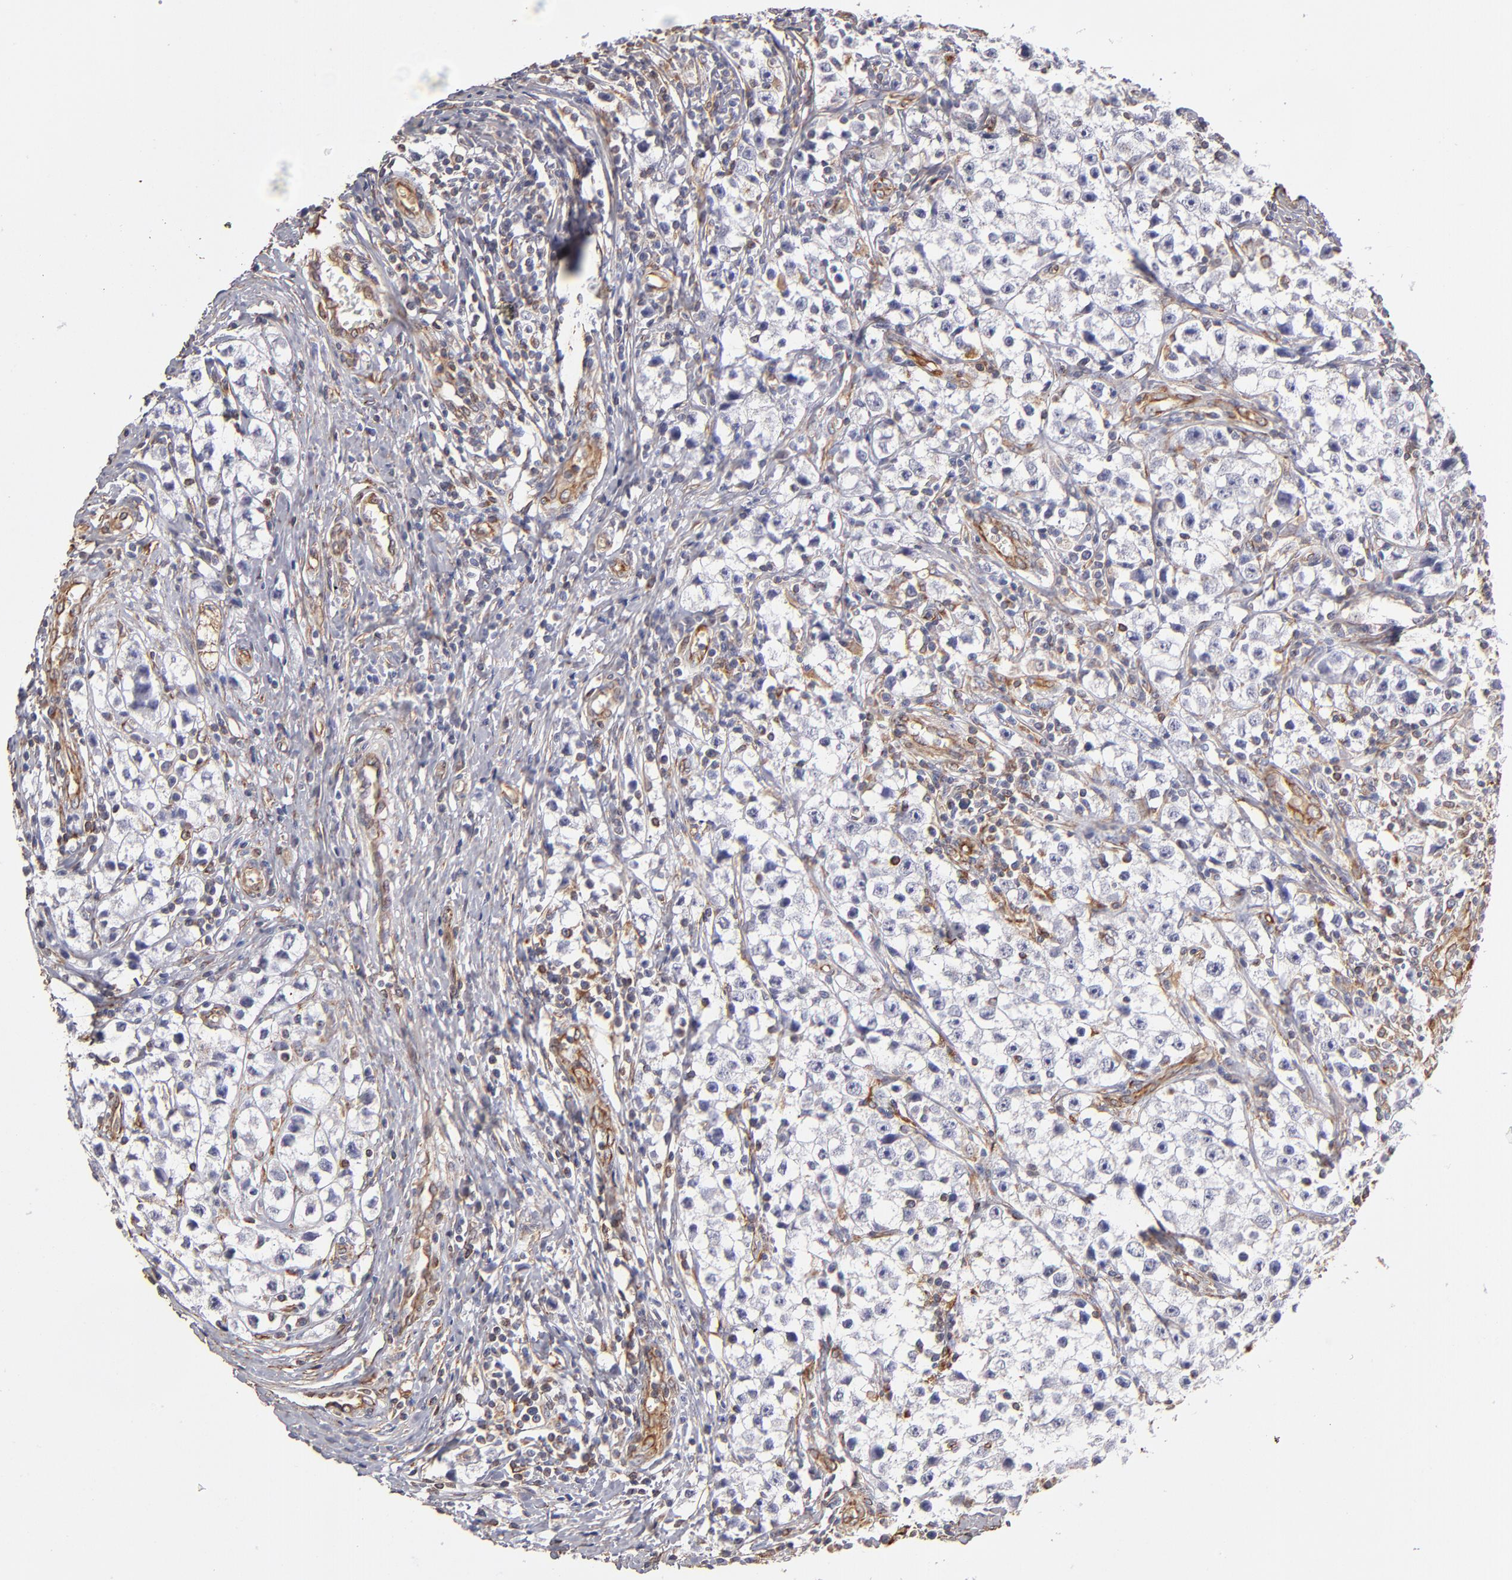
{"staining": {"intensity": "negative", "quantity": "none", "location": "none"}, "tissue": "testis cancer", "cell_type": "Tumor cells", "image_type": "cancer", "snomed": [{"axis": "morphology", "description": "Seminoma, NOS"}, {"axis": "topography", "description": "Testis"}], "caption": "Human testis cancer (seminoma) stained for a protein using IHC displays no expression in tumor cells.", "gene": "ABCC1", "patient": {"sex": "male", "age": 35}}